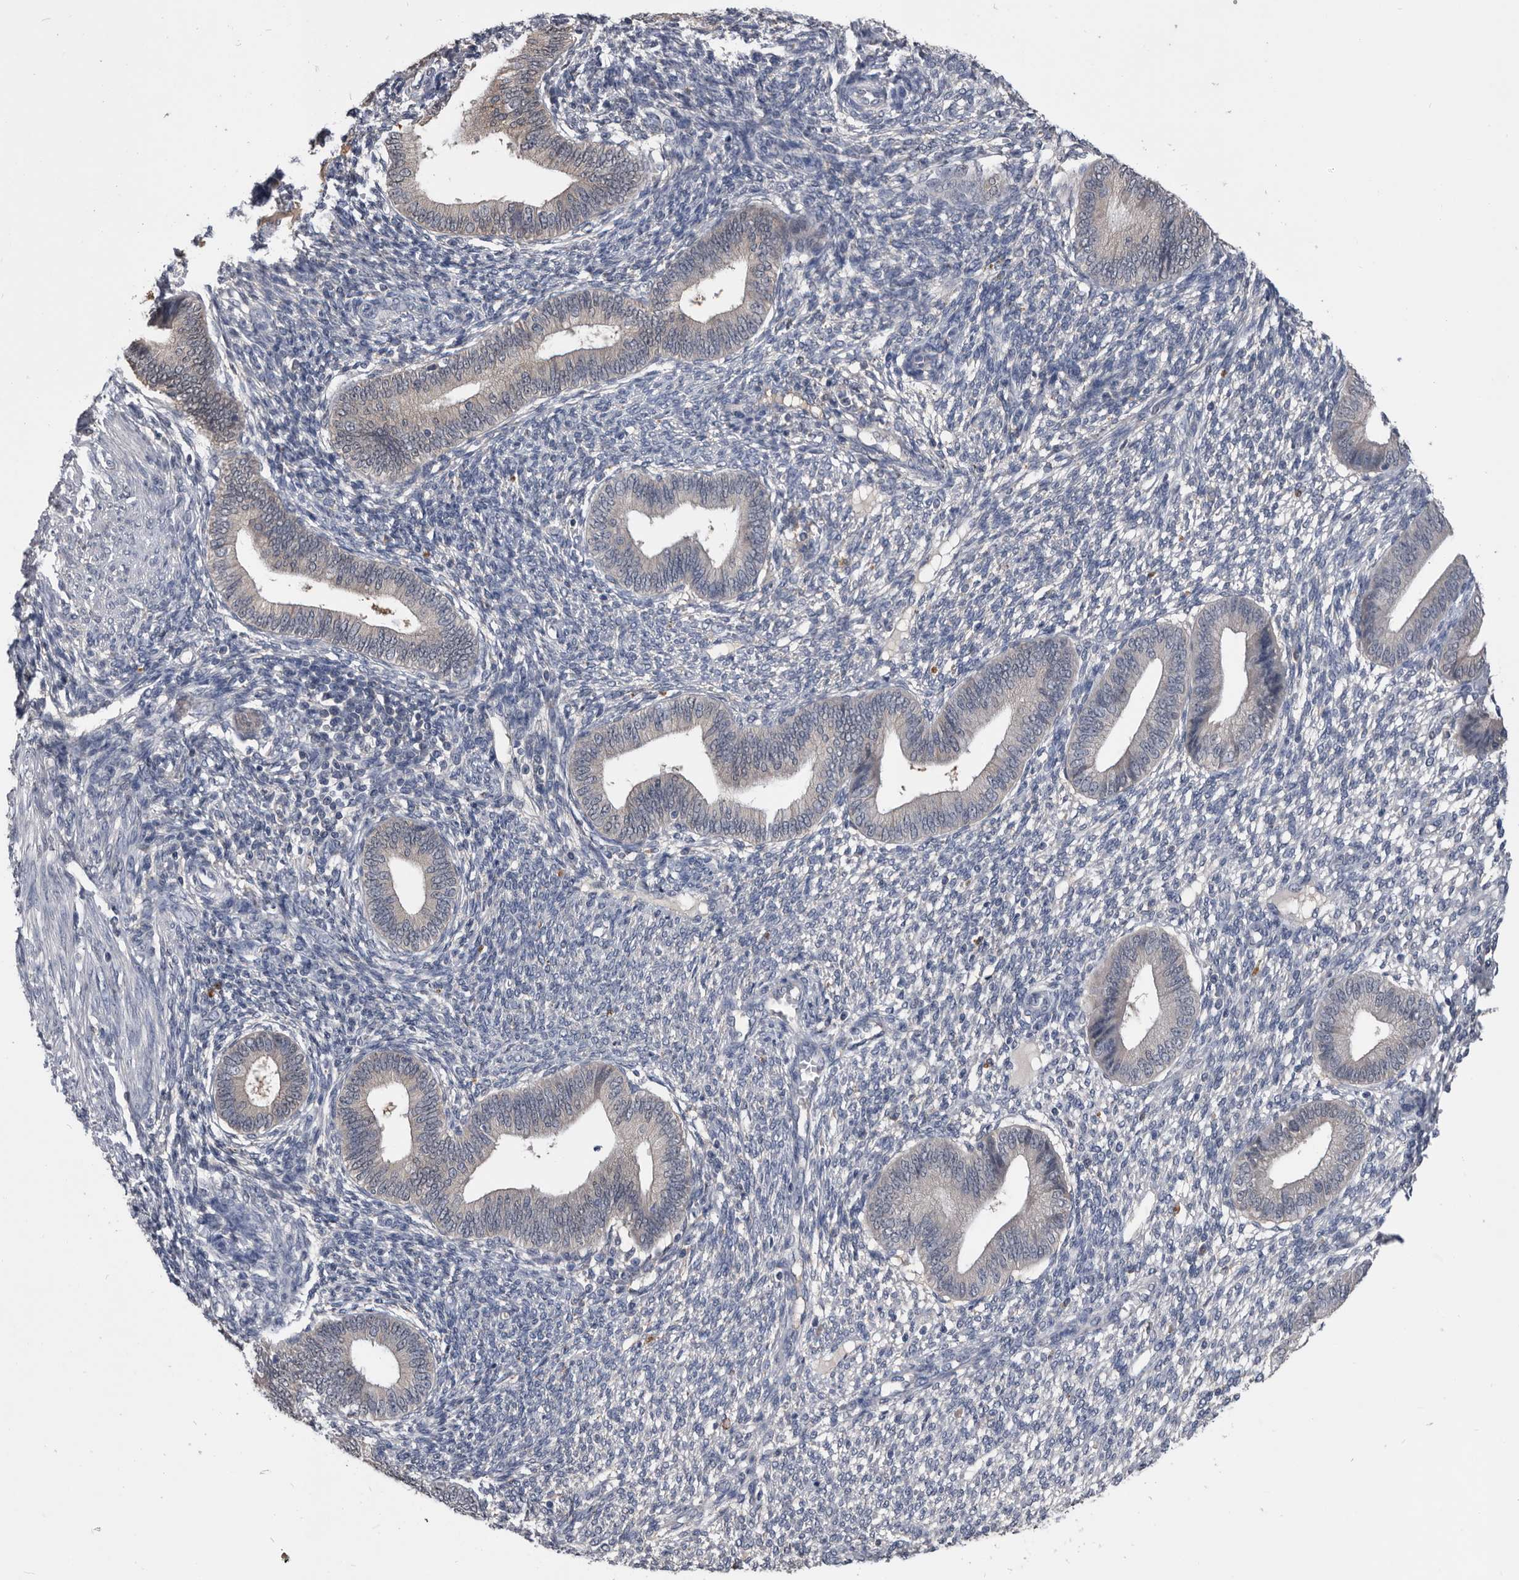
{"staining": {"intensity": "negative", "quantity": "none", "location": "none"}, "tissue": "endometrium", "cell_type": "Cells in endometrial stroma", "image_type": "normal", "snomed": [{"axis": "morphology", "description": "Normal tissue, NOS"}, {"axis": "topography", "description": "Endometrium"}], "caption": "High magnification brightfield microscopy of normal endometrium stained with DAB (3,3'-diaminobenzidine) (brown) and counterstained with hematoxylin (blue): cells in endometrial stroma show no significant positivity. Brightfield microscopy of IHC stained with DAB (3,3'-diaminobenzidine) (brown) and hematoxylin (blue), captured at high magnification.", "gene": "PDXK", "patient": {"sex": "female", "age": 46}}